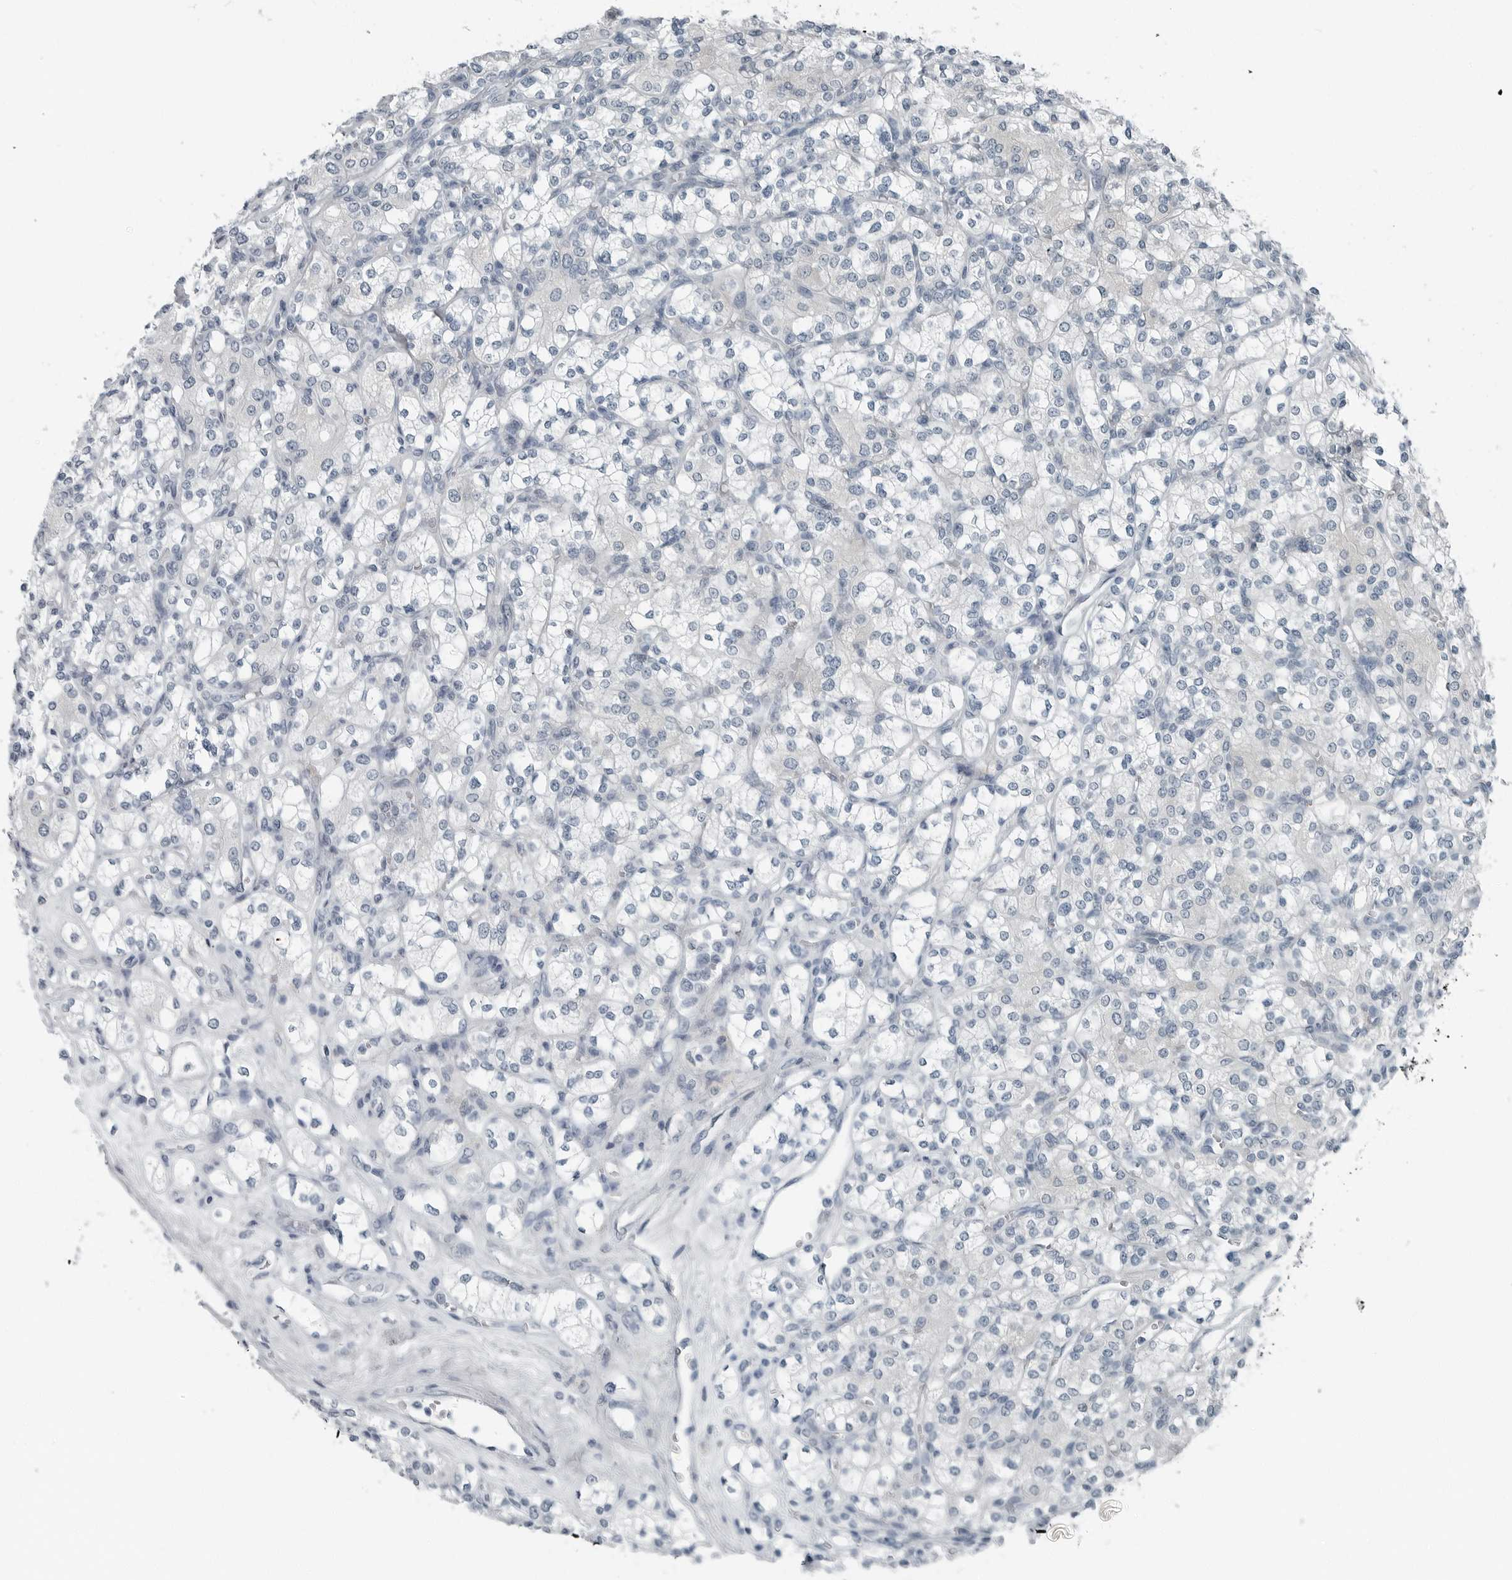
{"staining": {"intensity": "negative", "quantity": "none", "location": "none"}, "tissue": "renal cancer", "cell_type": "Tumor cells", "image_type": "cancer", "snomed": [{"axis": "morphology", "description": "Adenocarcinoma, NOS"}, {"axis": "topography", "description": "Kidney"}], "caption": "Protein analysis of renal cancer displays no significant staining in tumor cells.", "gene": "ZPBP2", "patient": {"sex": "male", "age": 77}}